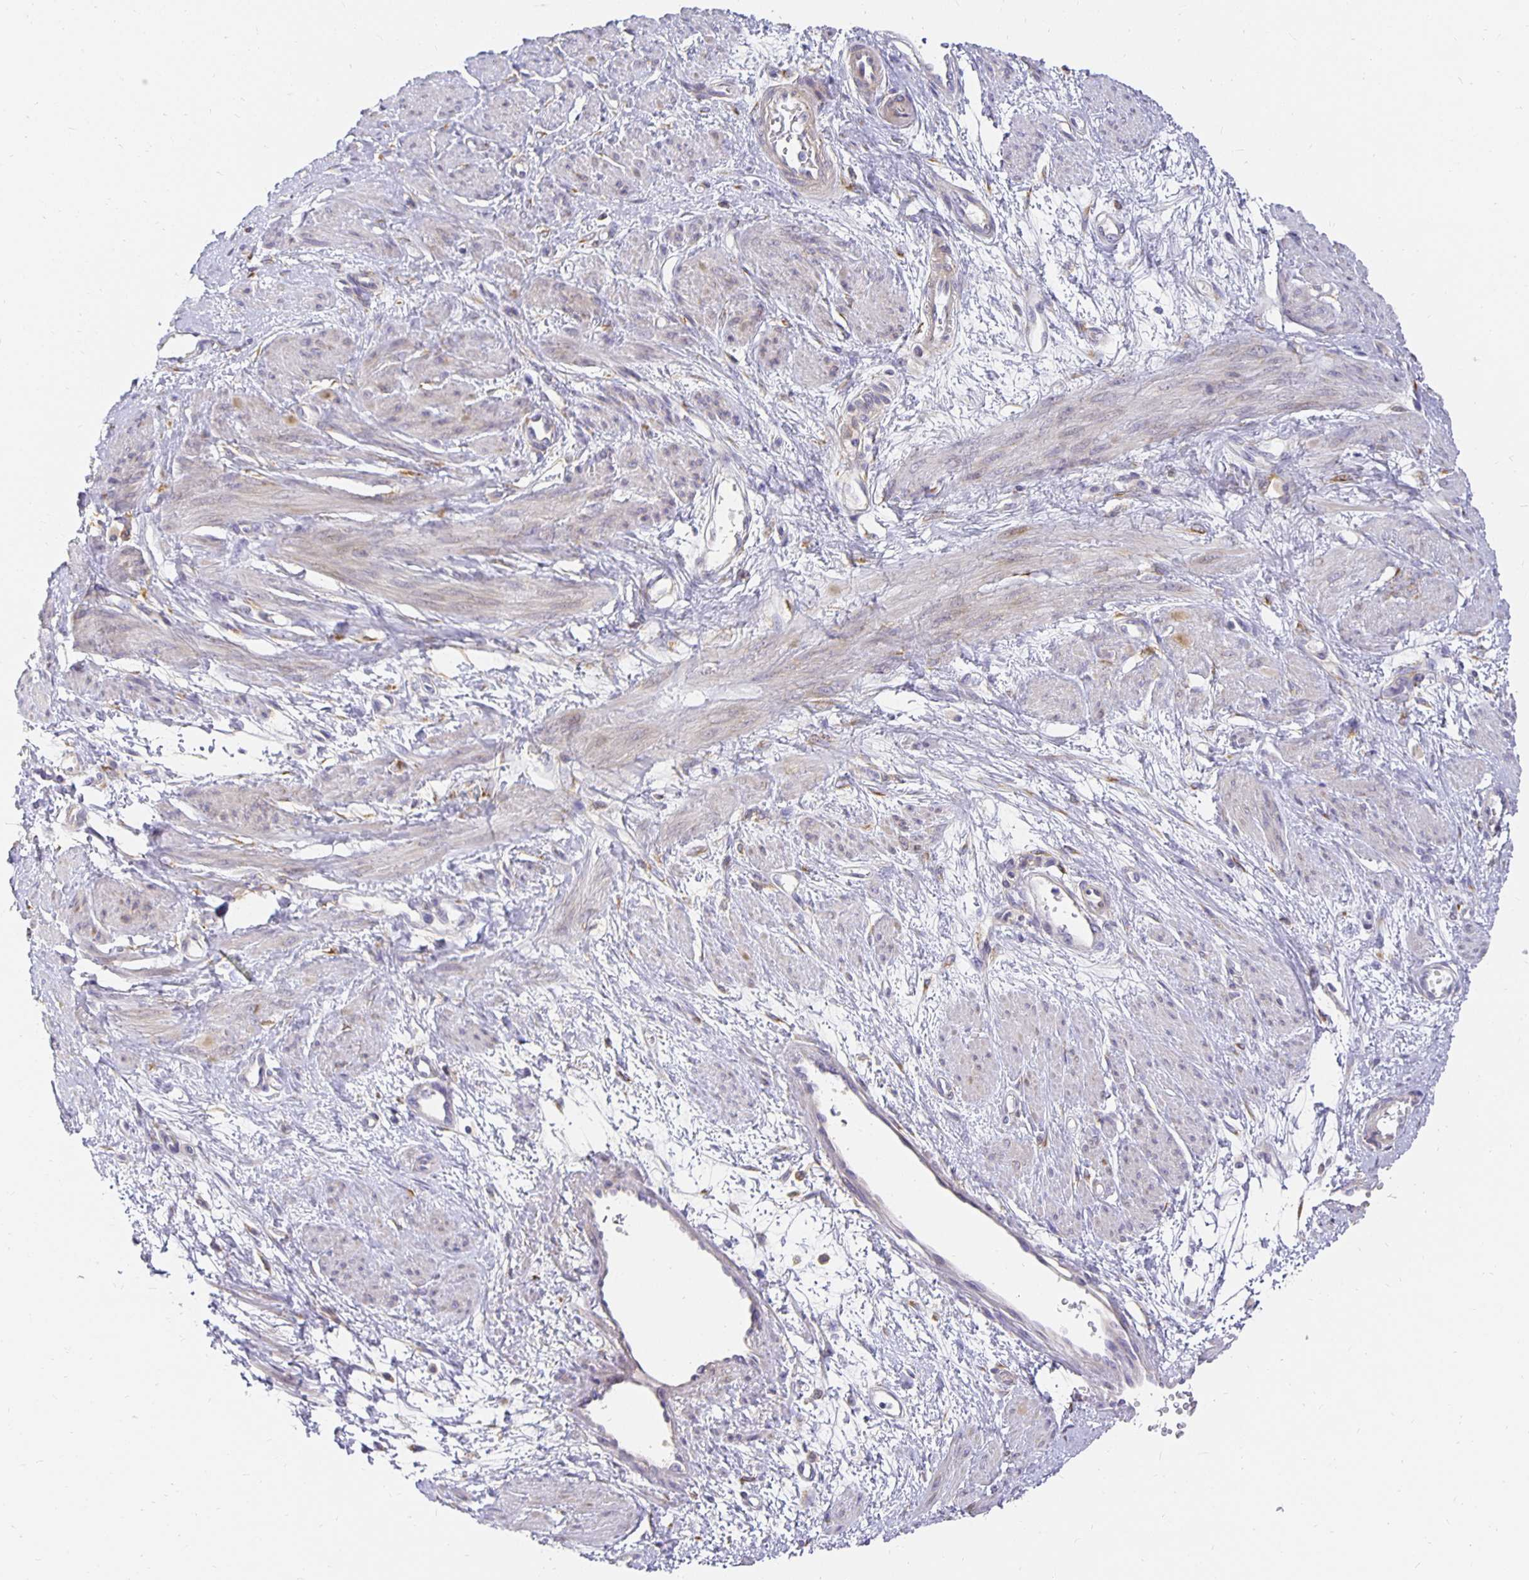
{"staining": {"intensity": "weak", "quantity": "25%-75%", "location": "cytoplasmic/membranous"}, "tissue": "smooth muscle", "cell_type": "Smooth muscle cells", "image_type": "normal", "snomed": [{"axis": "morphology", "description": "Normal tissue, NOS"}, {"axis": "topography", "description": "Smooth muscle"}, {"axis": "topography", "description": "Uterus"}], "caption": "Approximately 25%-75% of smooth muscle cells in normal smooth muscle exhibit weak cytoplasmic/membranous protein staining as visualized by brown immunohistochemical staining.", "gene": "PLOD1", "patient": {"sex": "female", "age": 39}}